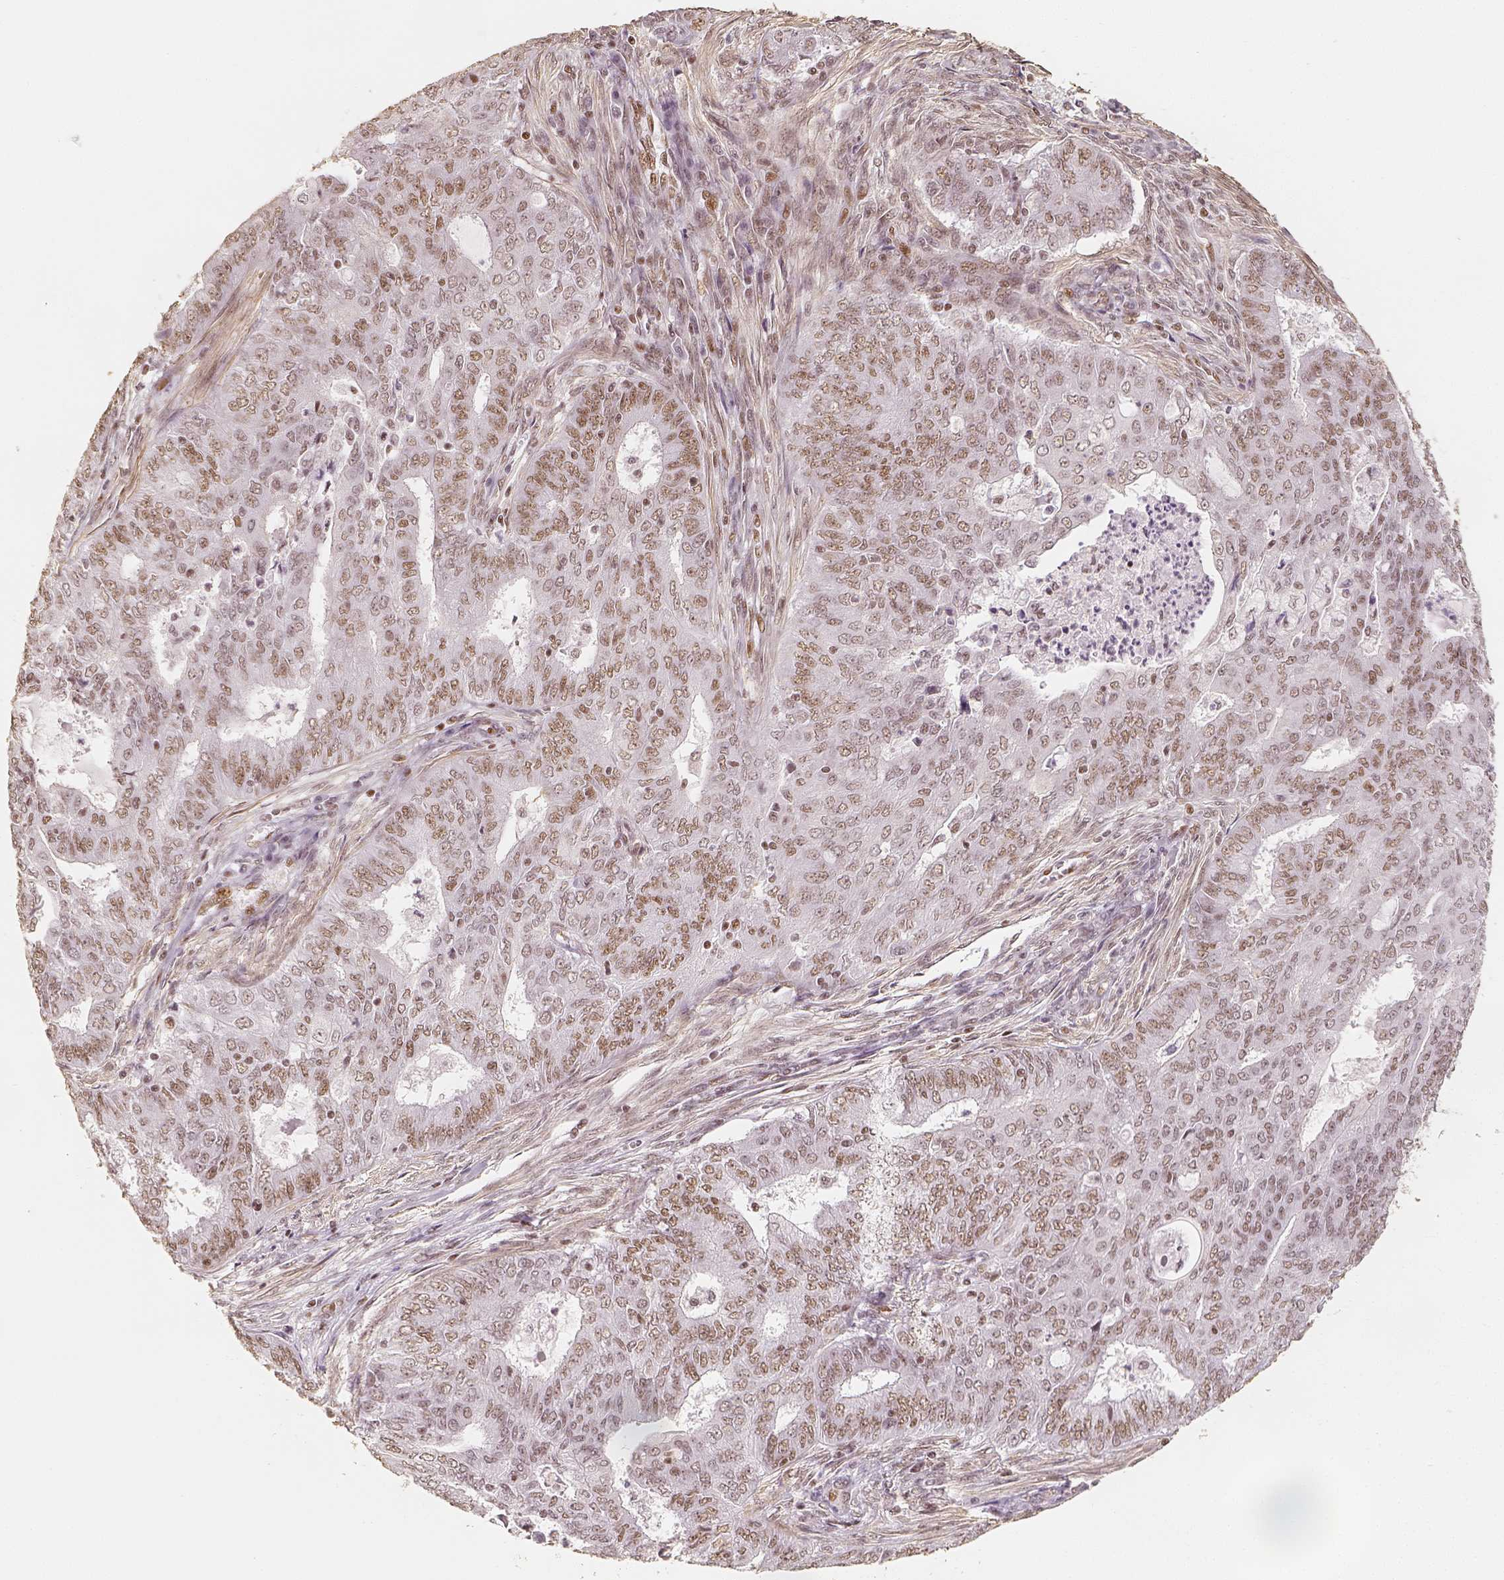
{"staining": {"intensity": "weak", "quantity": ">75%", "location": "nuclear"}, "tissue": "endometrial cancer", "cell_type": "Tumor cells", "image_type": "cancer", "snomed": [{"axis": "morphology", "description": "Adenocarcinoma, NOS"}, {"axis": "topography", "description": "Endometrium"}], "caption": "IHC (DAB) staining of human endometrial adenocarcinoma displays weak nuclear protein staining in approximately >75% of tumor cells.", "gene": "HDAC1", "patient": {"sex": "female", "age": 62}}